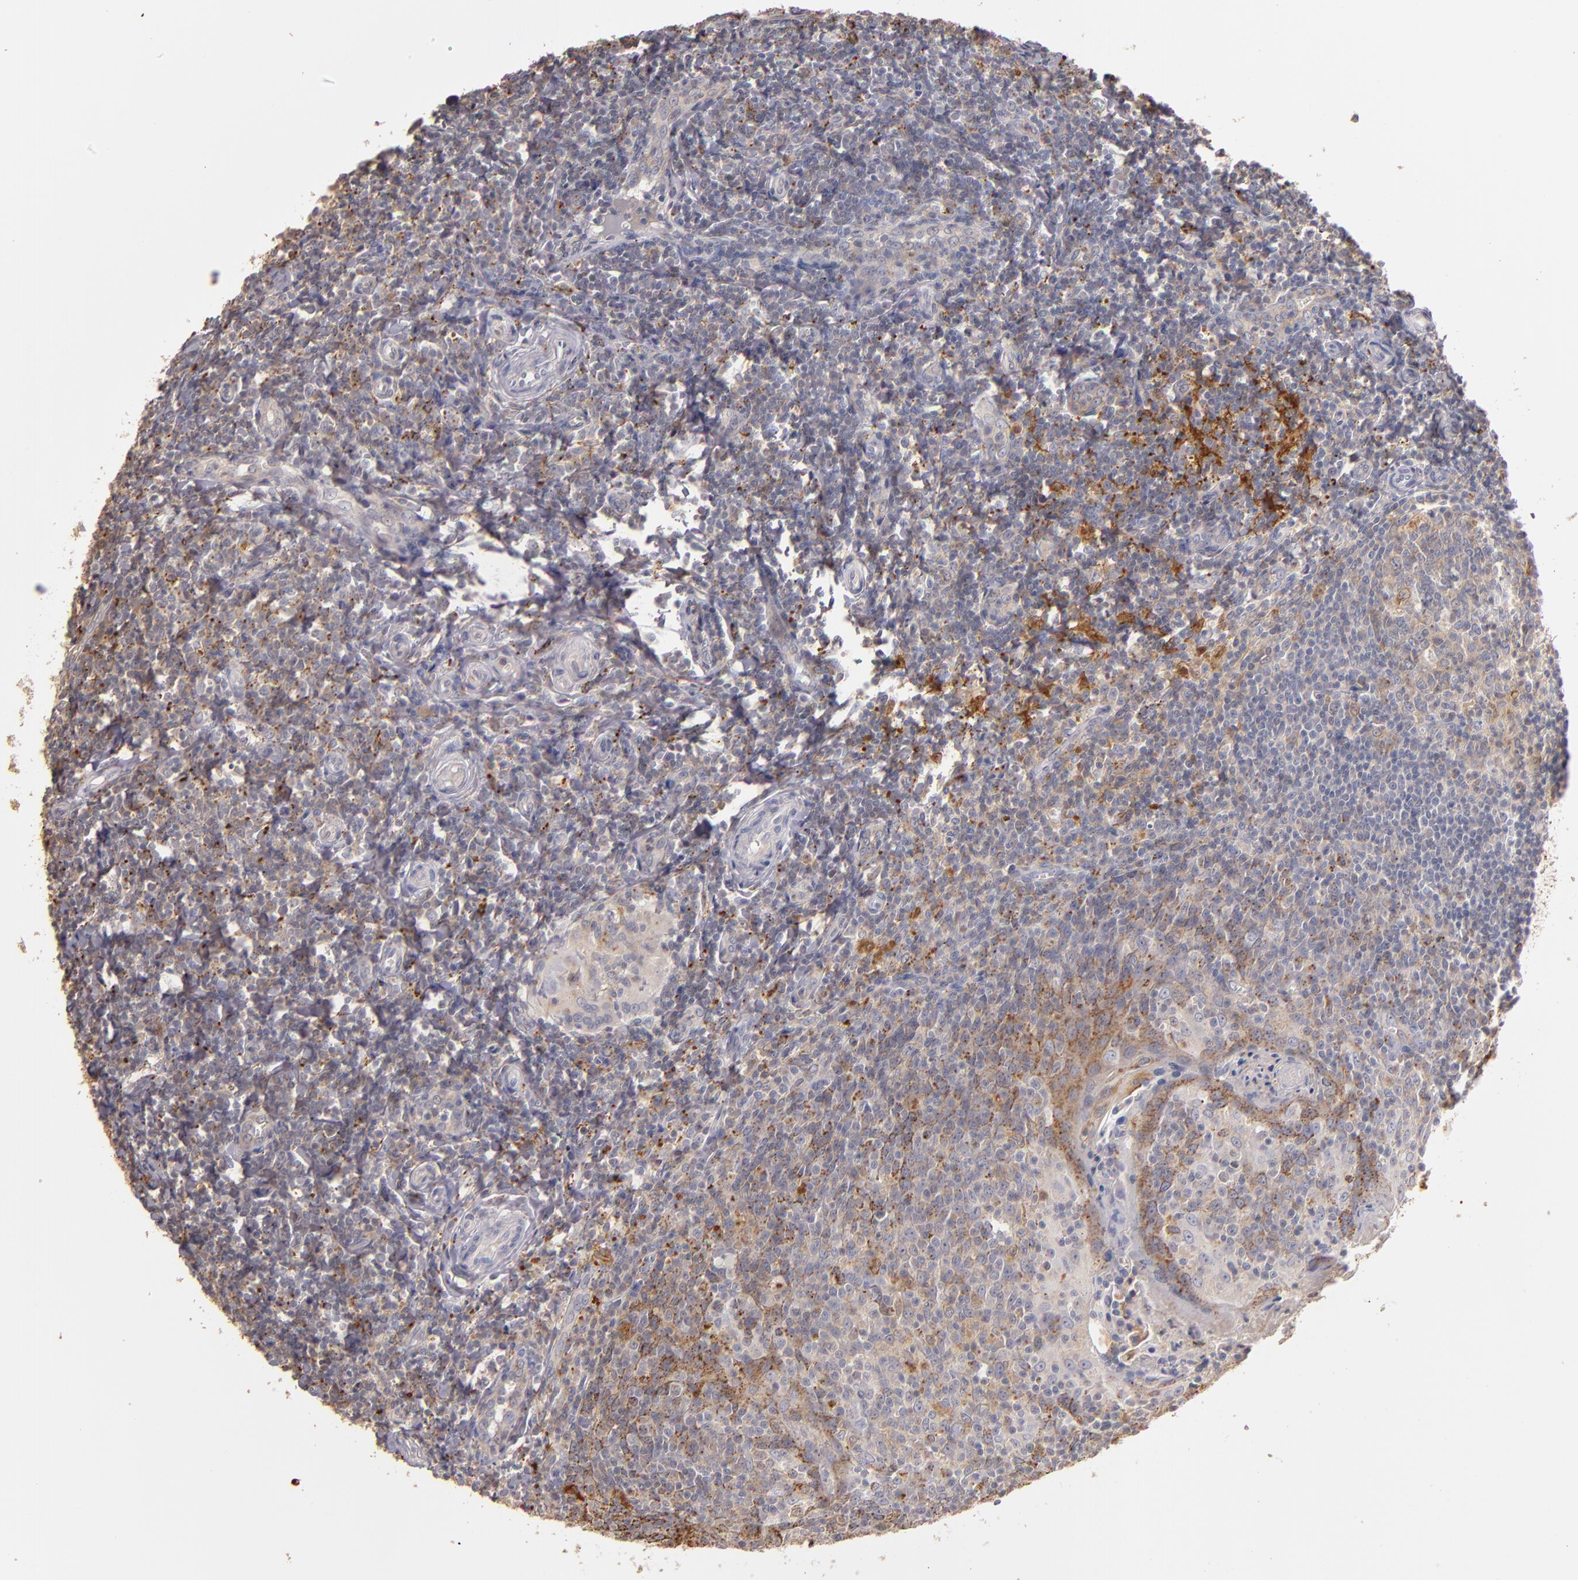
{"staining": {"intensity": "moderate", "quantity": ">75%", "location": "cytoplasmic/membranous"}, "tissue": "tonsil", "cell_type": "Germinal center cells", "image_type": "normal", "snomed": [{"axis": "morphology", "description": "Normal tissue, NOS"}, {"axis": "topography", "description": "Tonsil"}], "caption": "The image shows immunohistochemical staining of unremarkable tonsil. There is moderate cytoplasmic/membranous positivity is present in about >75% of germinal center cells.", "gene": "TRAF1", "patient": {"sex": "male", "age": 20}}